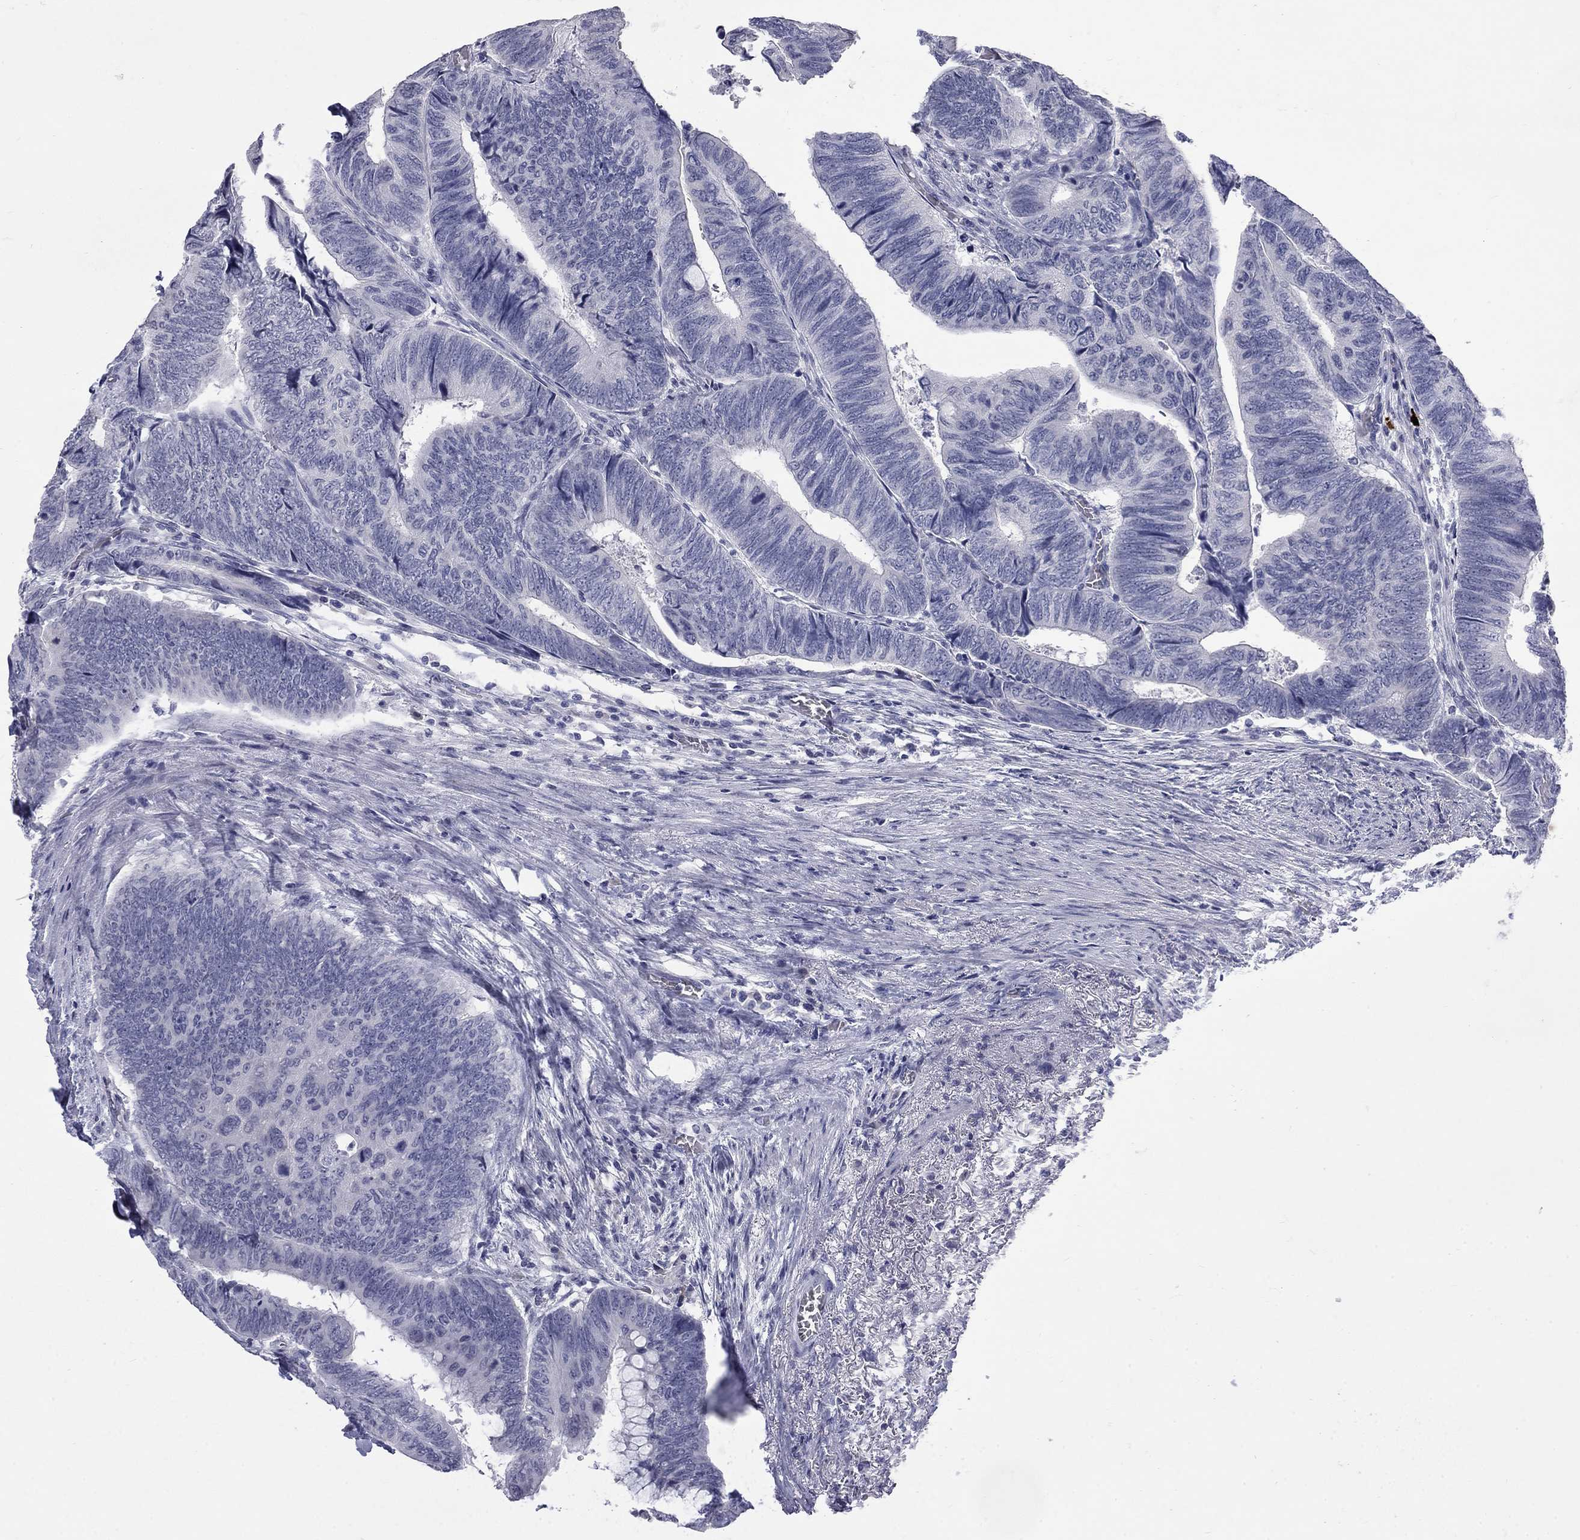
{"staining": {"intensity": "negative", "quantity": "none", "location": "none"}, "tissue": "colorectal cancer", "cell_type": "Tumor cells", "image_type": "cancer", "snomed": [{"axis": "morphology", "description": "Normal tissue, NOS"}, {"axis": "morphology", "description": "Adenocarcinoma, NOS"}, {"axis": "topography", "description": "Rectum"}, {"axis": "topography", "description": "Peripheral nerve tissue"}], "caption": "Immunohistochemistry photomicrograph of neoplastic tissue: human adenocarcinoma (colorectal) stained with DAB (3,3'-diaminobenzidine) reveals no significant protein positivity in tumor cells.", "gene": "CTNND2", "patient": {"sex": "male", "age": 92}}